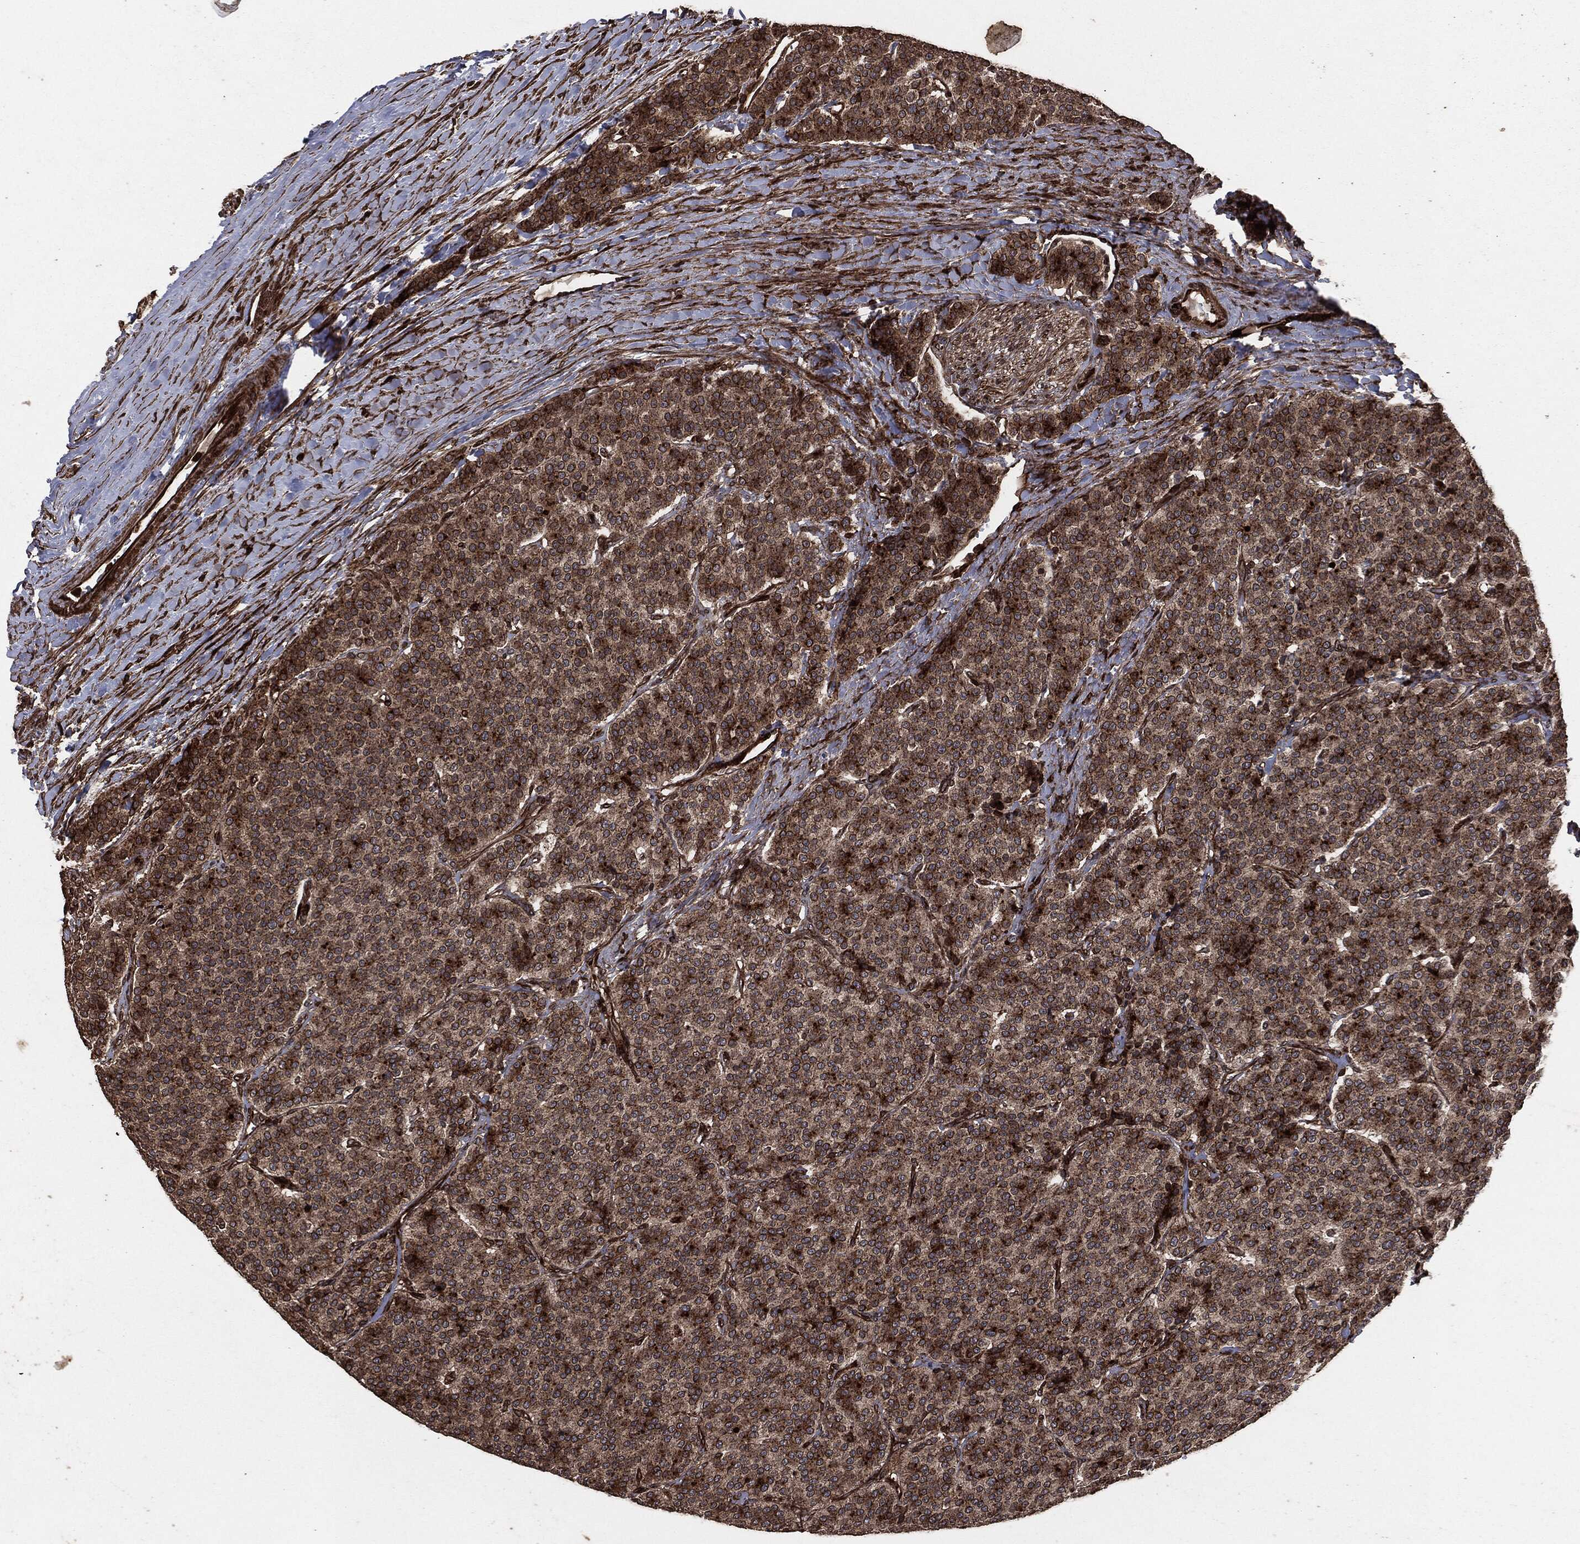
{"staining": {"intensity": "moderate", "quantity": ">75%", "location": "cytoplasmic/membranous"}, "tissue": "carcinoid", "cell_type": "Tumor cells", "image_type": "cancer", "snomed": [{"axis": "morphology", "description": "Carcinoid, malignant, NOS"}, {"axis": "topography", "description": "Small intestine"}], "caption": "Tumor cells show medium levels of moderate cytoplasmic/membranous positivity in approximately >75% of cells in carcinoid.", "gene": "IFIT1", "patient": {"sex": "female", "age": 58}}